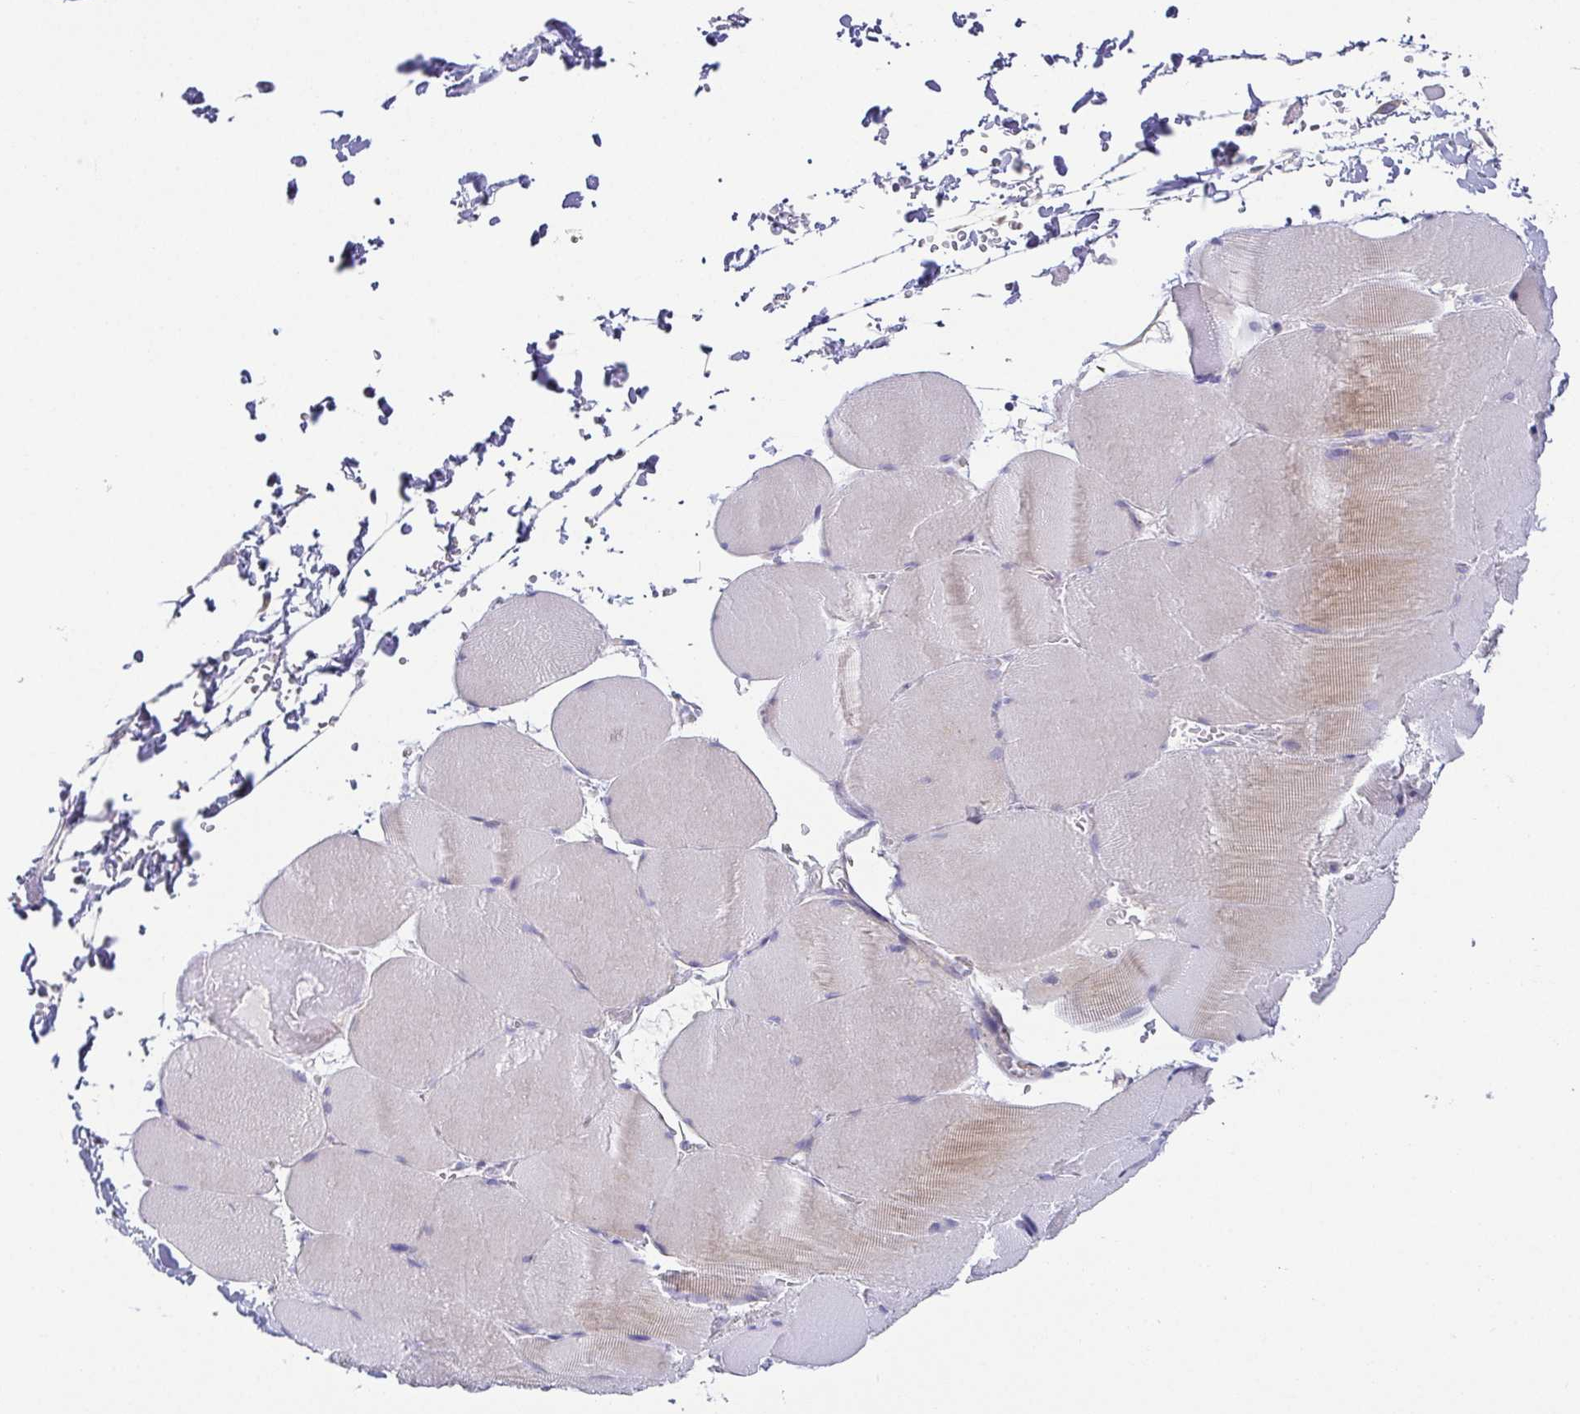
{"staining": {"intensity": "moderate", "quantity": "<25%", "location": "cytoplasmic/membranous"}, "tissue": "skeletal muscle", "cell_type": "Myocytes", "image_type": "normal", "snomed": [{"axis": "morphology", "description": "Normal tissue, NOS"}, {"axis": "topography", "description": "Skeletal muscle"}, {"axis": "topography", "description": "Head-Neck"}], "caption": "Immunohistochemistry image of benign human skeletal muscle stained for a protein (brown), which exhibits low levels of moderate cytoplasmic/membranous staining in about <25% of myocytes.", "gene": "RNASE7", "patient": {"sex": "male", "age": 66}}